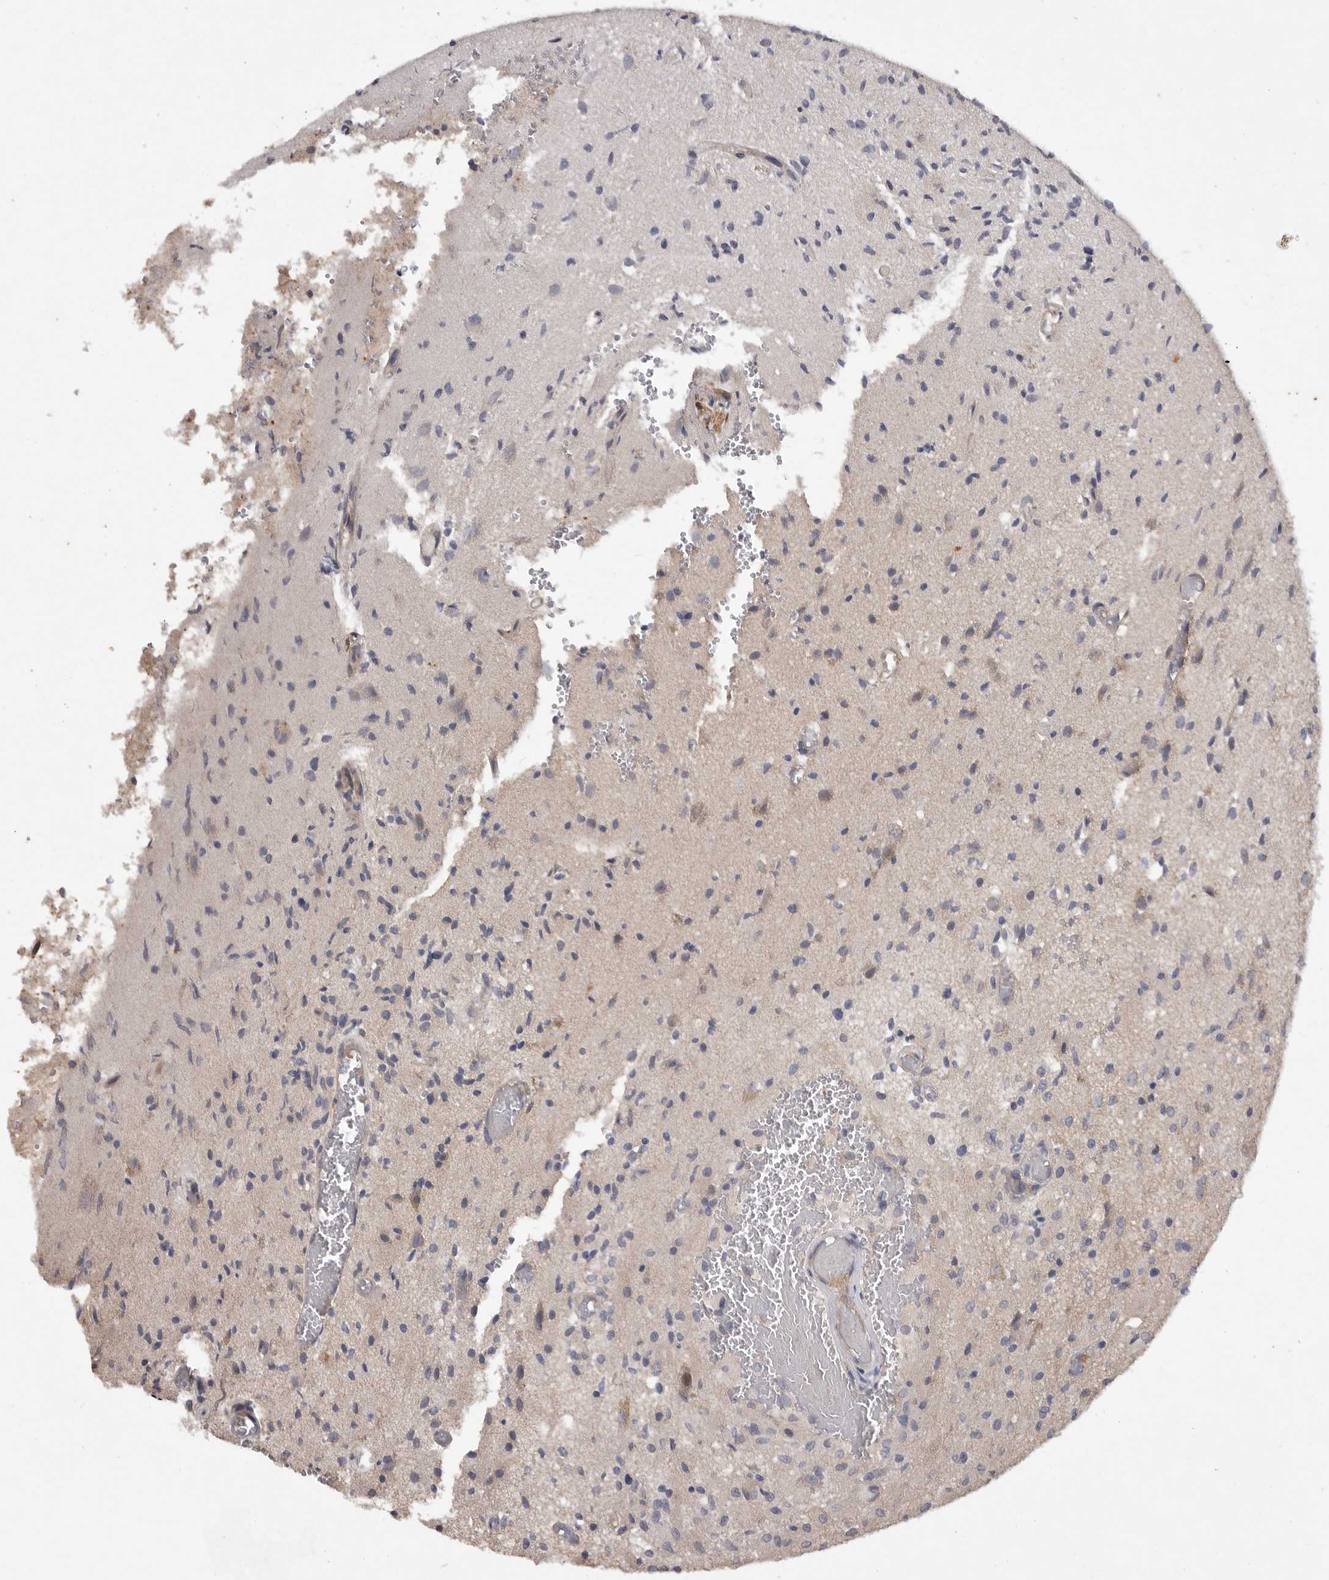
{"staining": {"intensity": "weak", "quantity": "<25%", "location": "cytoplasmic/membranous"}, "tissue": "glioma", "cell_type": "Tumor cells", "image_type": "cancer", "snomed": [{"axis": "morphology", "description": "Normal tissue, NOS"}, {"axis": "morphology", "description": "Glioma, malignant, High grade"}, {"axis": "topography", "description": "Cerebral cortex"}], "caption": "High magnification brightfield microscopy of glioma stained with DAB (brown) and counterstained with hematoxylin (blue): tumor cells show no significant staining. (Brightfield microscopy of DAB (3,3'-diaminobenzidine) immunohistochemistry at high magnification).", "gene": "EDEM3", "patient": {"sex": "male", "age": 77}}